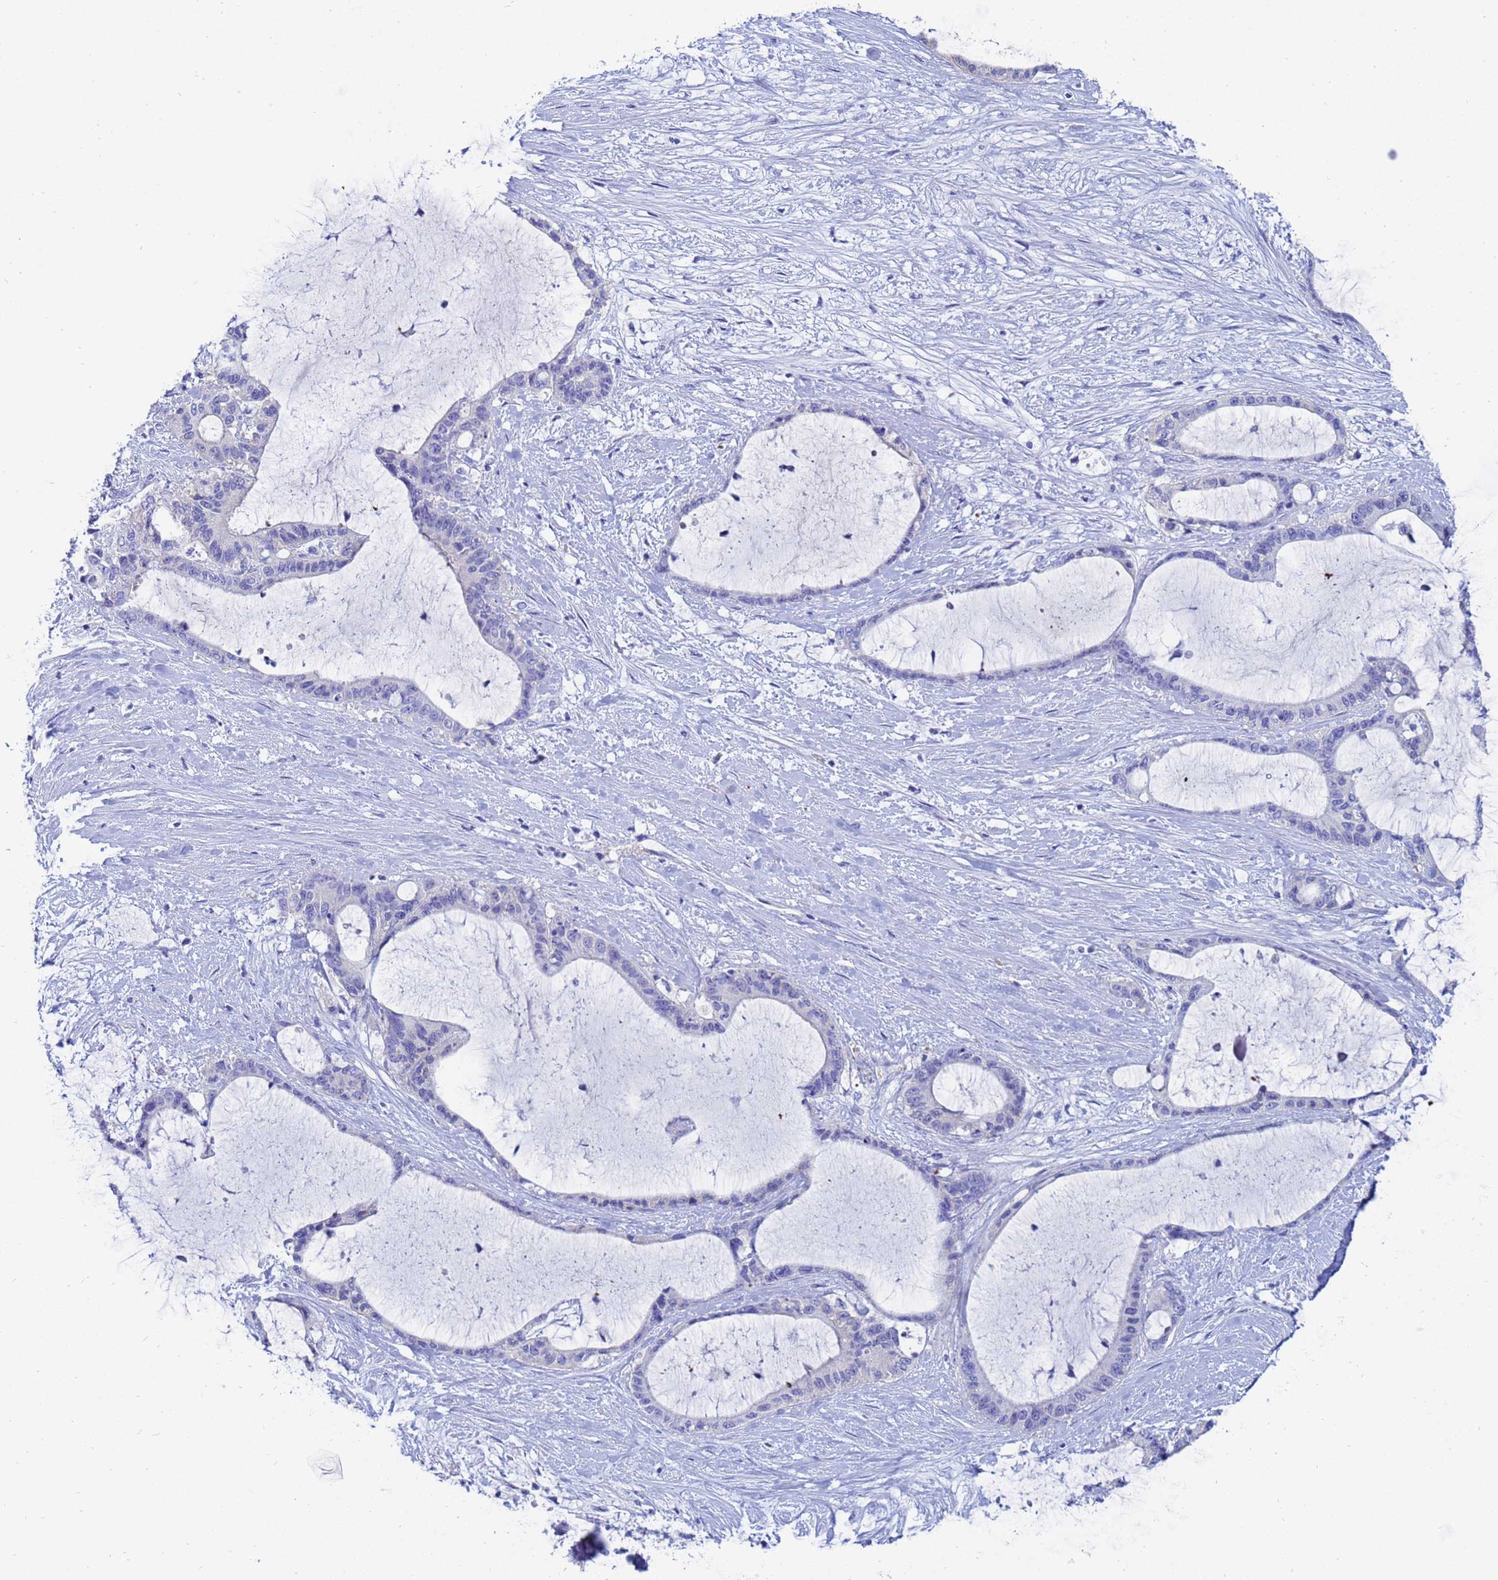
{"staining": {"intensity": "negative", "quantity": "none", "location": "none"}, "tissue": "liver cancer", "cell_type": "Tumor cells", "image_type": "cancer", "snomed": [{"axis": "morphology", "description": "Normal tissue, NOS"}, {"axis": "morphology", "description": "Cholangiocarcinoma"}, {"axis": "topography", "description": "Liver"}, {"axis": "topography", "description": "Peripheral nerve tissue"}], "caption": "Immunohistochemistry photomicrograph of human liver cancer (cholangiocarcinoma) stained for a protein (brown), which displays no staining in tumor cells.", "gene": "UBE2O", "patient": {"sex": "female", "age": 73}}